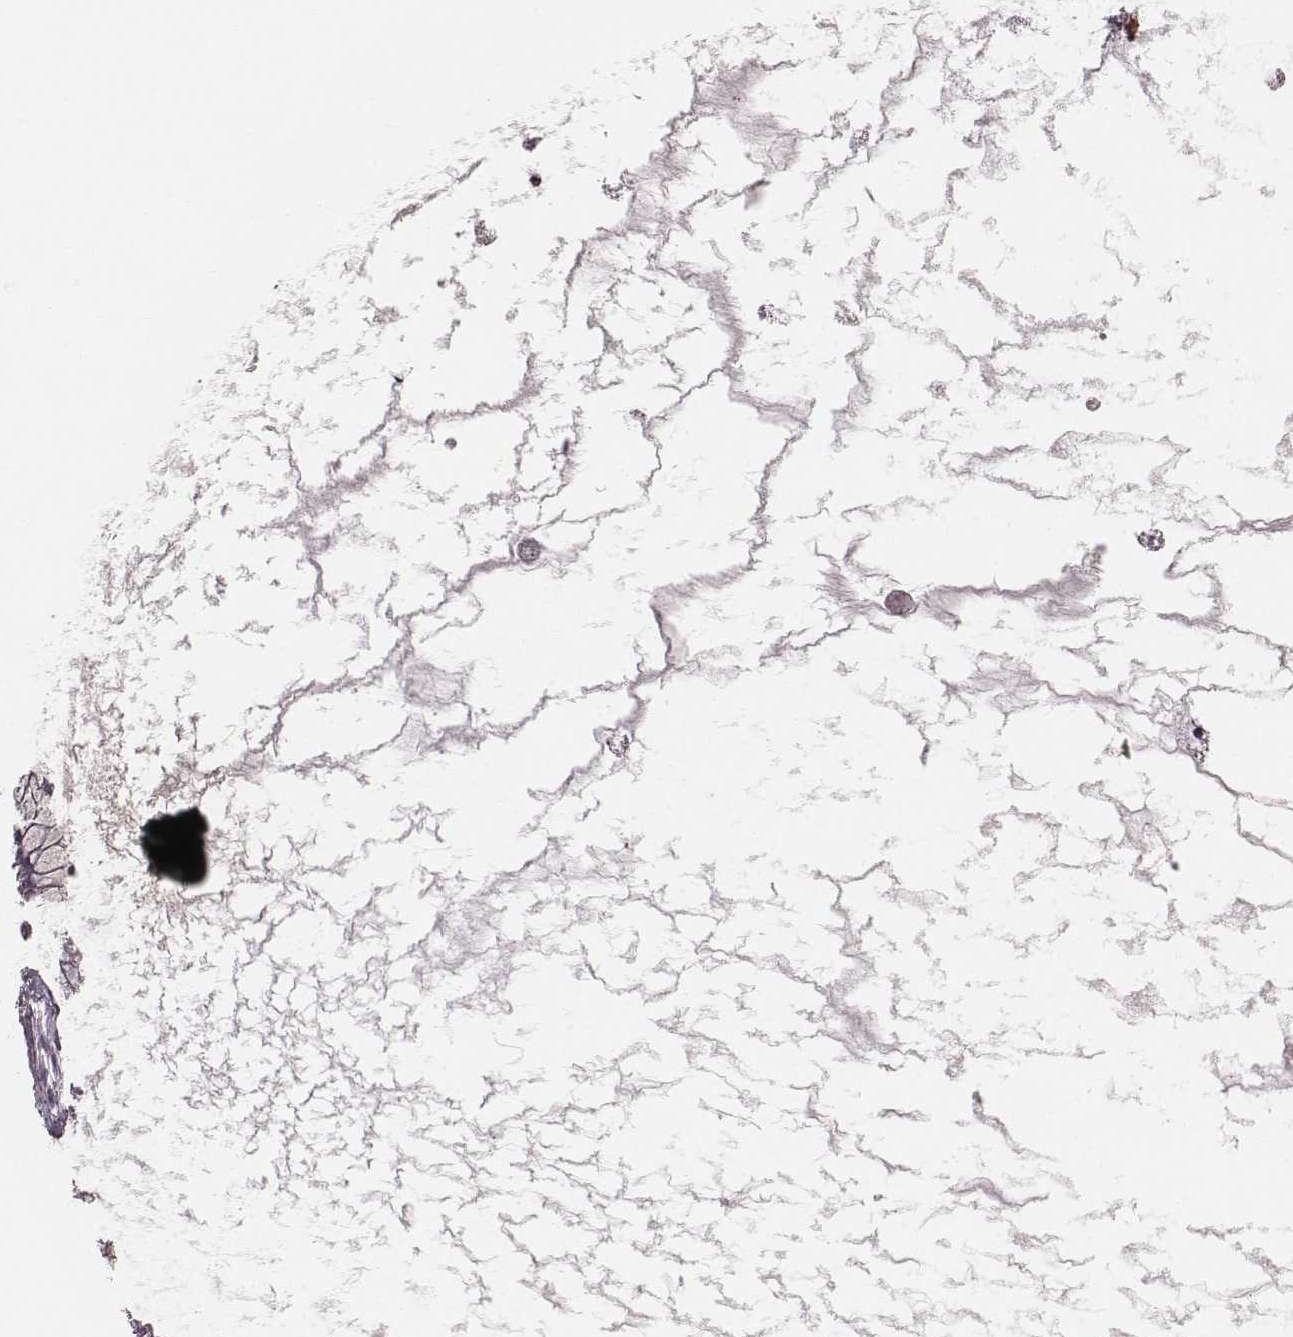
{"staining": {"intensity": "negative", "quantity": "none", "location": "none"}, "tissue": "ovarian cancer", "cell_type": "Tumor cells", "image_type": "cancer", "snomed": [{"axis": "morphology", "description": "Cystadenocarcinoma, mucinous, NOS"}, {"axis": "topography", "description": "Ovary"}], "caption": "Histopathology image shows no significant protein positivity in tumor cells of ovarian cancer (mucinous cystadenocarcinoma).", "gene": "LY6K", "patient": {"sex": "female", "age": 41}}